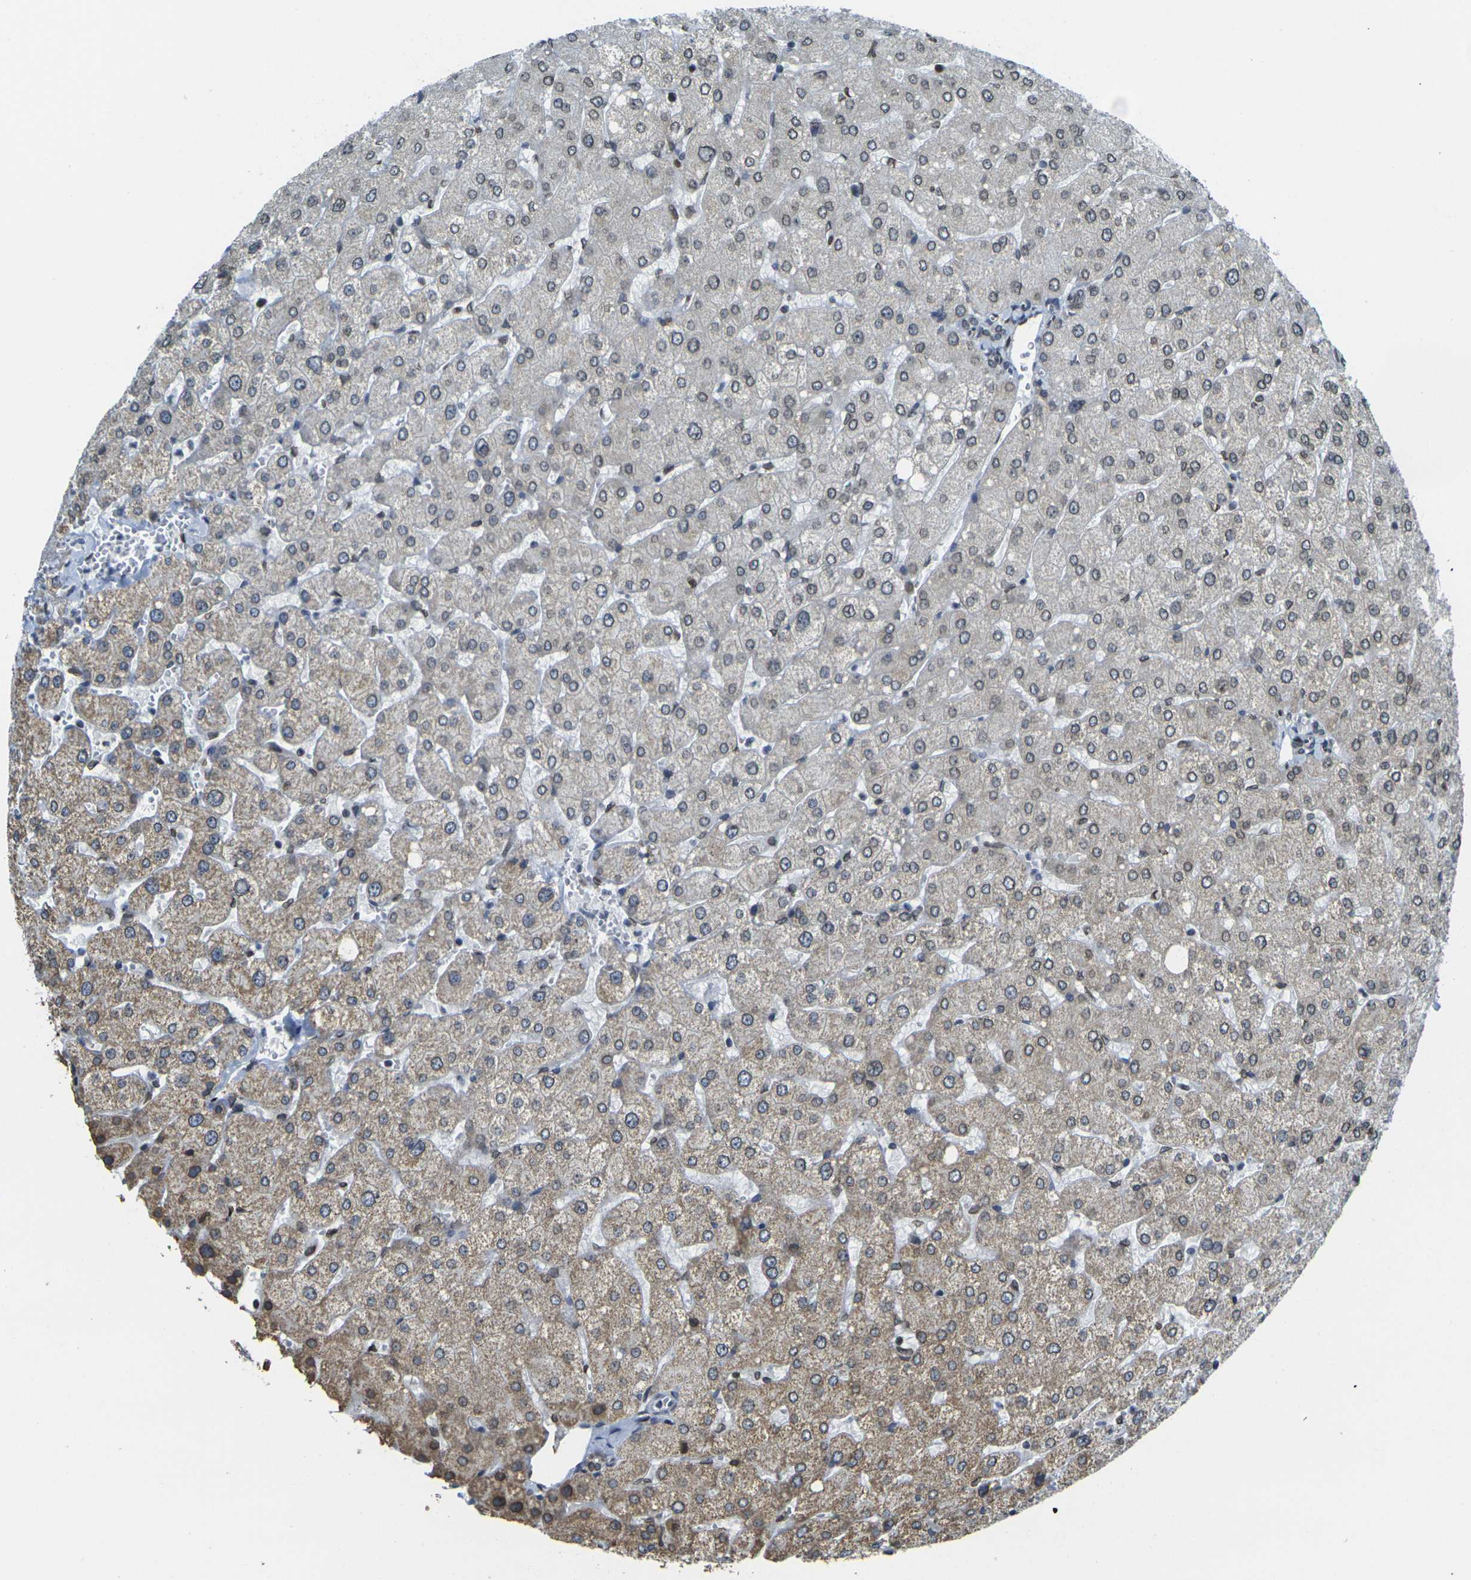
{"staining": {"intensity": "moderate", "quantity": "25%-75%", "location": "cytoplasmic/membranous,nuclear"}, "tissue": "liver", "cell_type": "Cholangiocytes", "image_type": "normal", "snomed": [{"axis": "morphology", "description": "Normal tissue, NOS"}, {"axis": "topography", "description": "Liver"}], "caption": "IHC of normal human liver exhibits medium levels of moderate cytoplasmic/membranous,nuclear positivity in approximately 25%-75% of cholangiocytes.", "gene": "BRDT", "patient": {"sex": "male", "age": 55}}